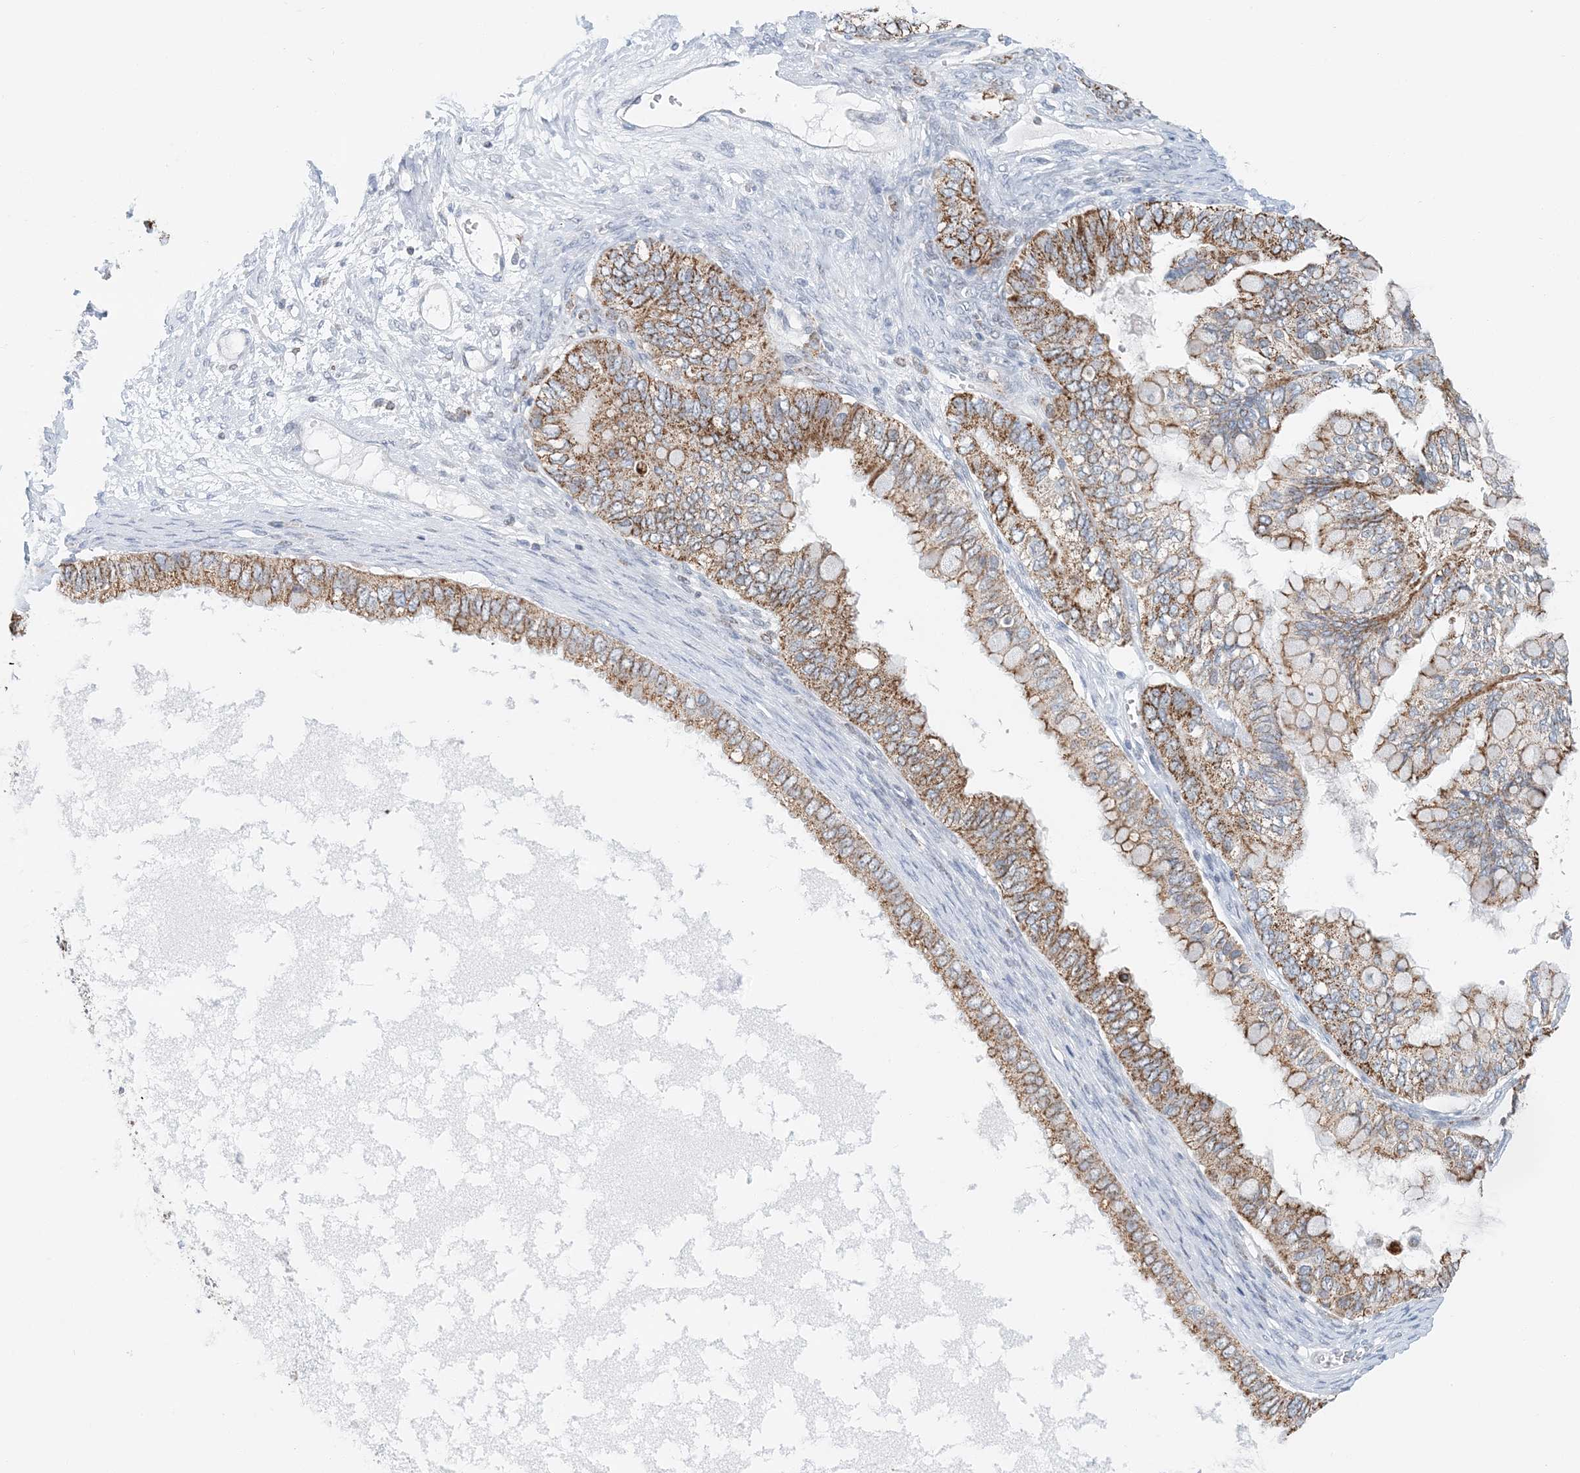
{"staining": {"intensity": "moderate", "quantity": ">75%", "location": "cytoplasmic/membranous"}, "tissue": "ovarian cancer", "cell_type": "Tumor cells", "image_type": "cancer", "snomed": [{"axis": "morphology", "description": "Cystadenocarcinoma, mucinous, NOS"}, {"axis": "topography", "description": "Ovary"}], "caption": "A brown stain shows moderate cytoplasmic/membranous staining of a protein in human ovarian cancer tumor cells.", "gene": "BDH1", "patient": {"sex": "female", "age": 80}}